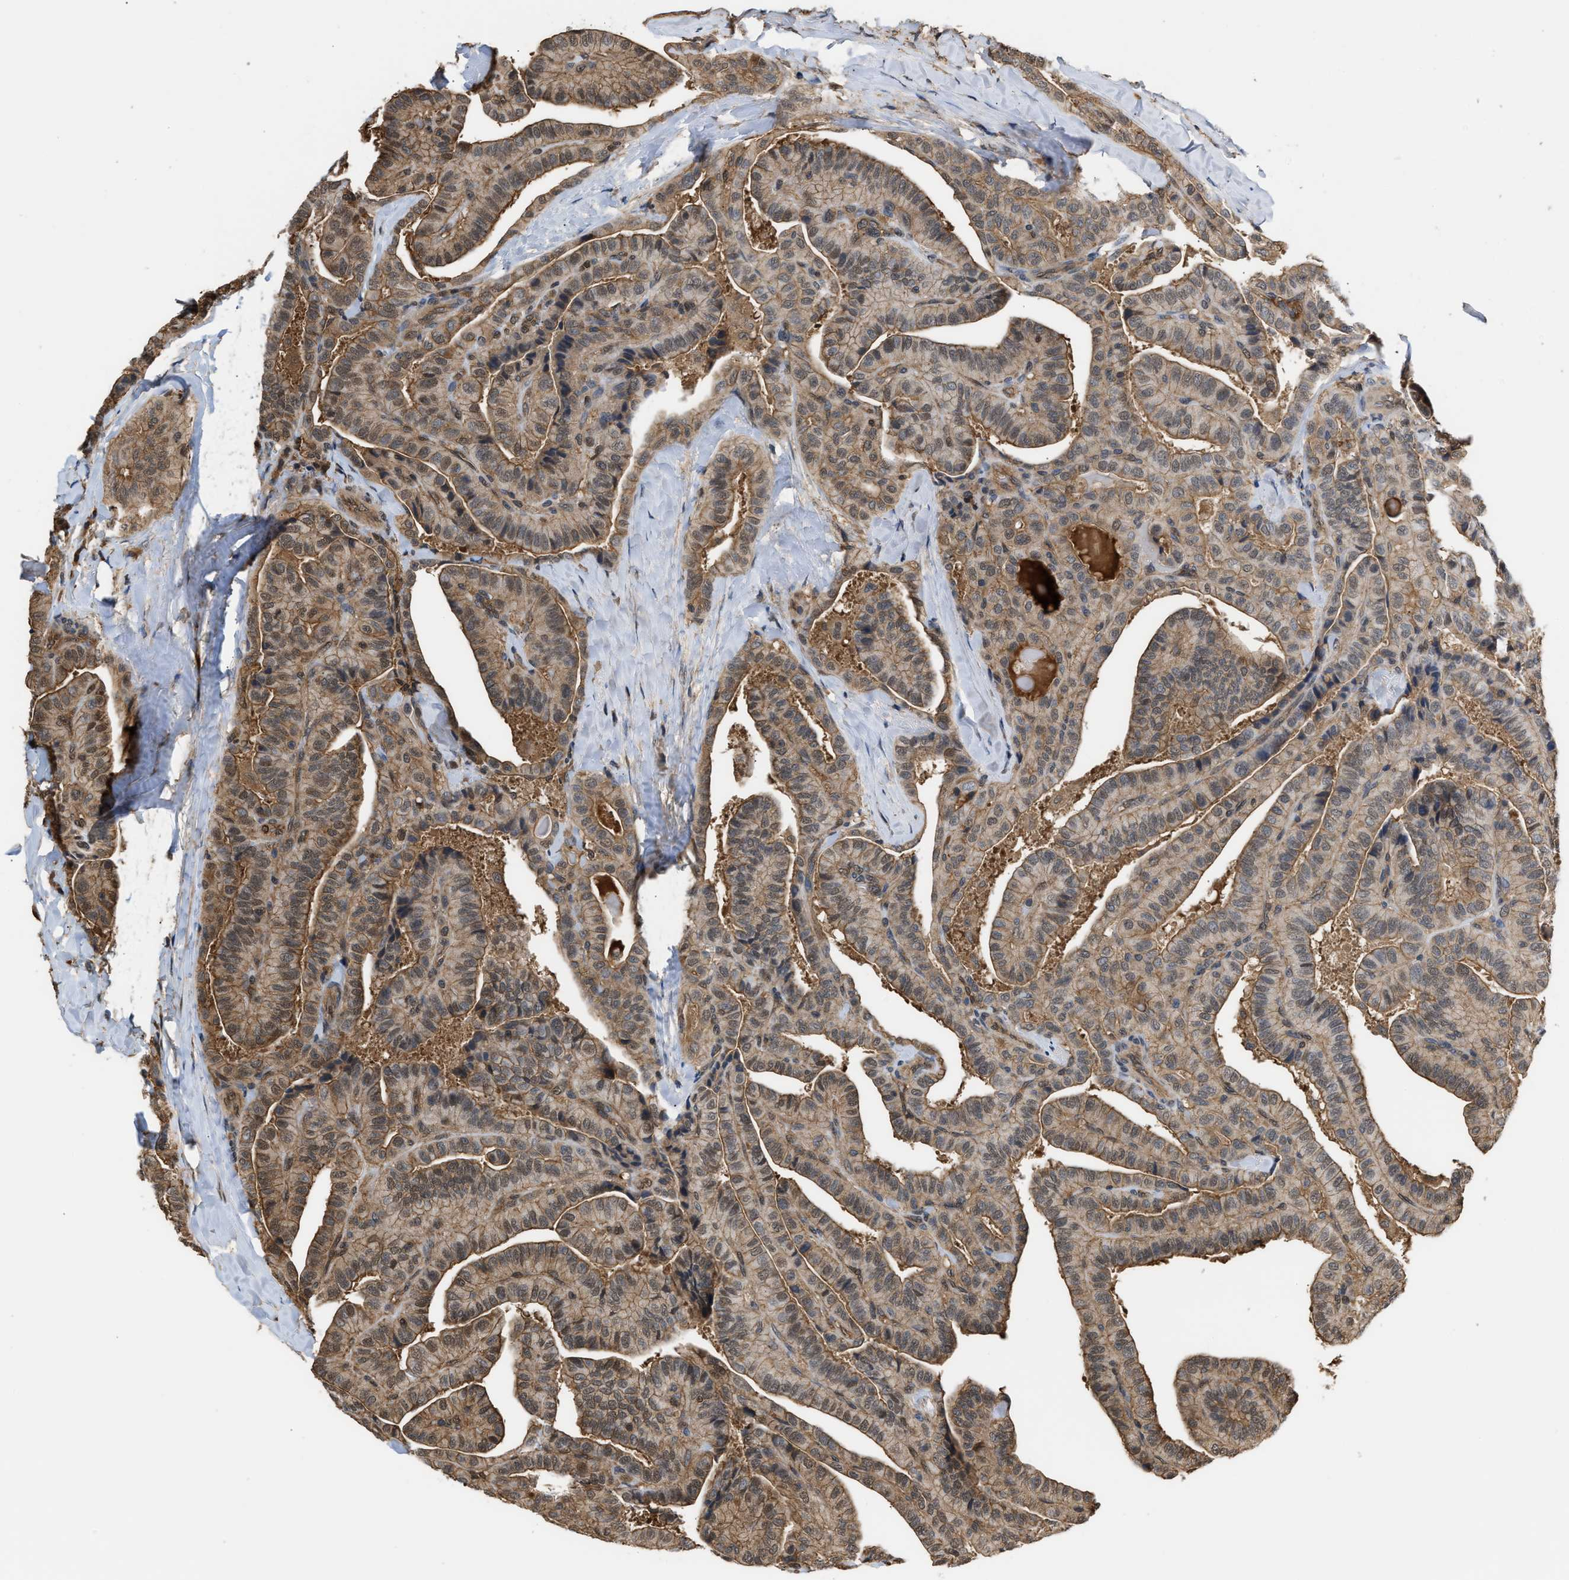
{"staining": {"intensity": "weak", "quantity": "25%-75%", "location": "cytoplasmic/membranous,nuclear"}, "tissue": "thyroid cancer", "cell_type": "Tumor cells", "image_type": "cancer", "snomed": [{"axis": "morphology", "description": "Papillary adenocarcinoma, NOS"}, {"axis": "topography", "description": "Thyroid gland"}], "caption": "Protein expression analysis of thyroid cancer shows weak cytoplasmic/membranous and nuclear staining in about 25%-75% of tumor cells.", "gene": "SCAI", "patient": {"sex": "male", "age": 77}}